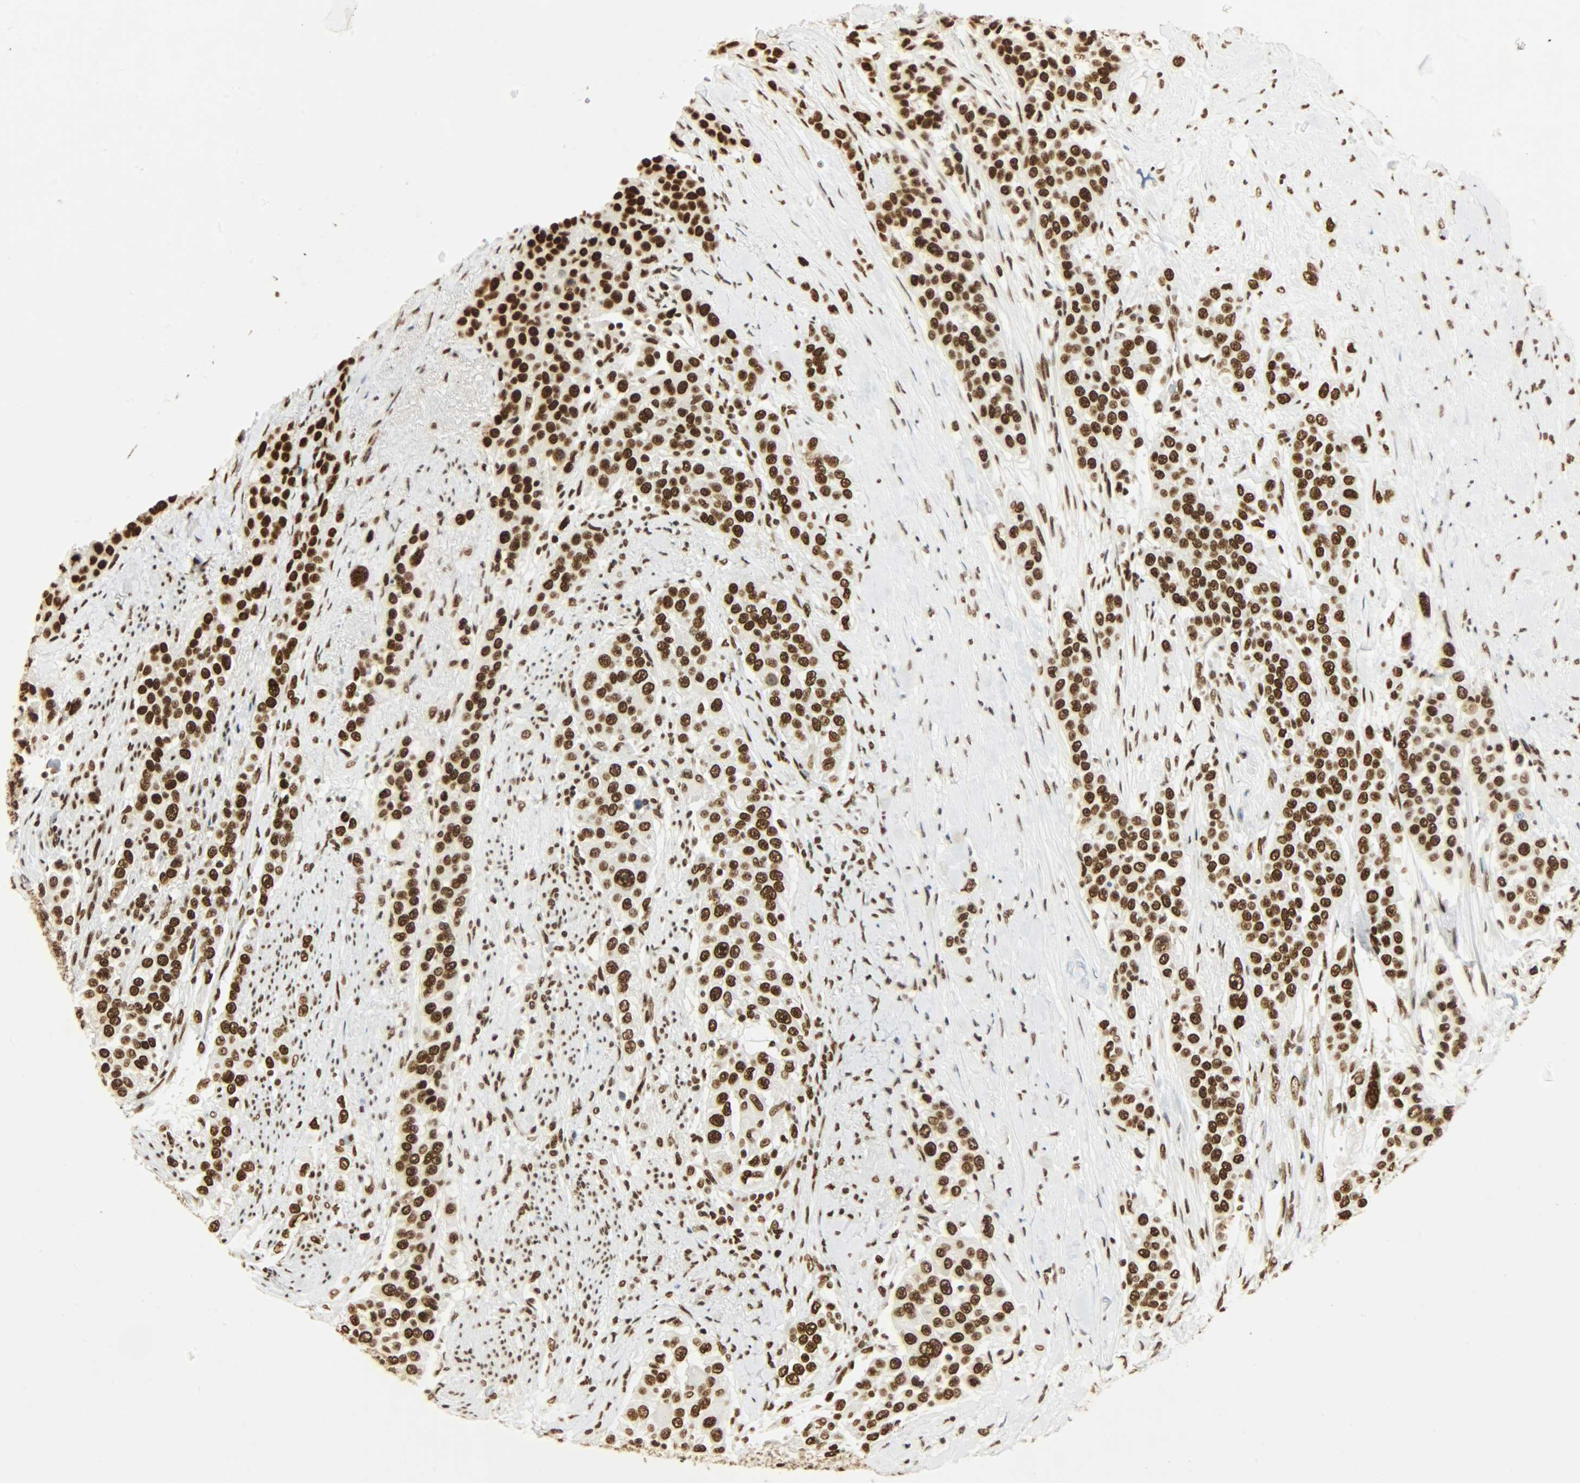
{"staining": {"intensity": "strong", "quantity": ">75%", "location": "nuclear"}, "tissue": "urothelial cancer", "cell_type": "Tumor cells", "image_type": "cancer", "snomed": [{"axis": "morphology", "description": "Urothelial carcinoma, High grade"}, {"axis": "topography", "description": "Urinary bladder"}], "caption": "There is high levels of strong nuclear staining in tumor cells of urothelial cancer, as demonstrated by immunohistochemical staining (brown color).", "gene": "KHDRBS1", "patient": {"sex": "female", "age": 80}}